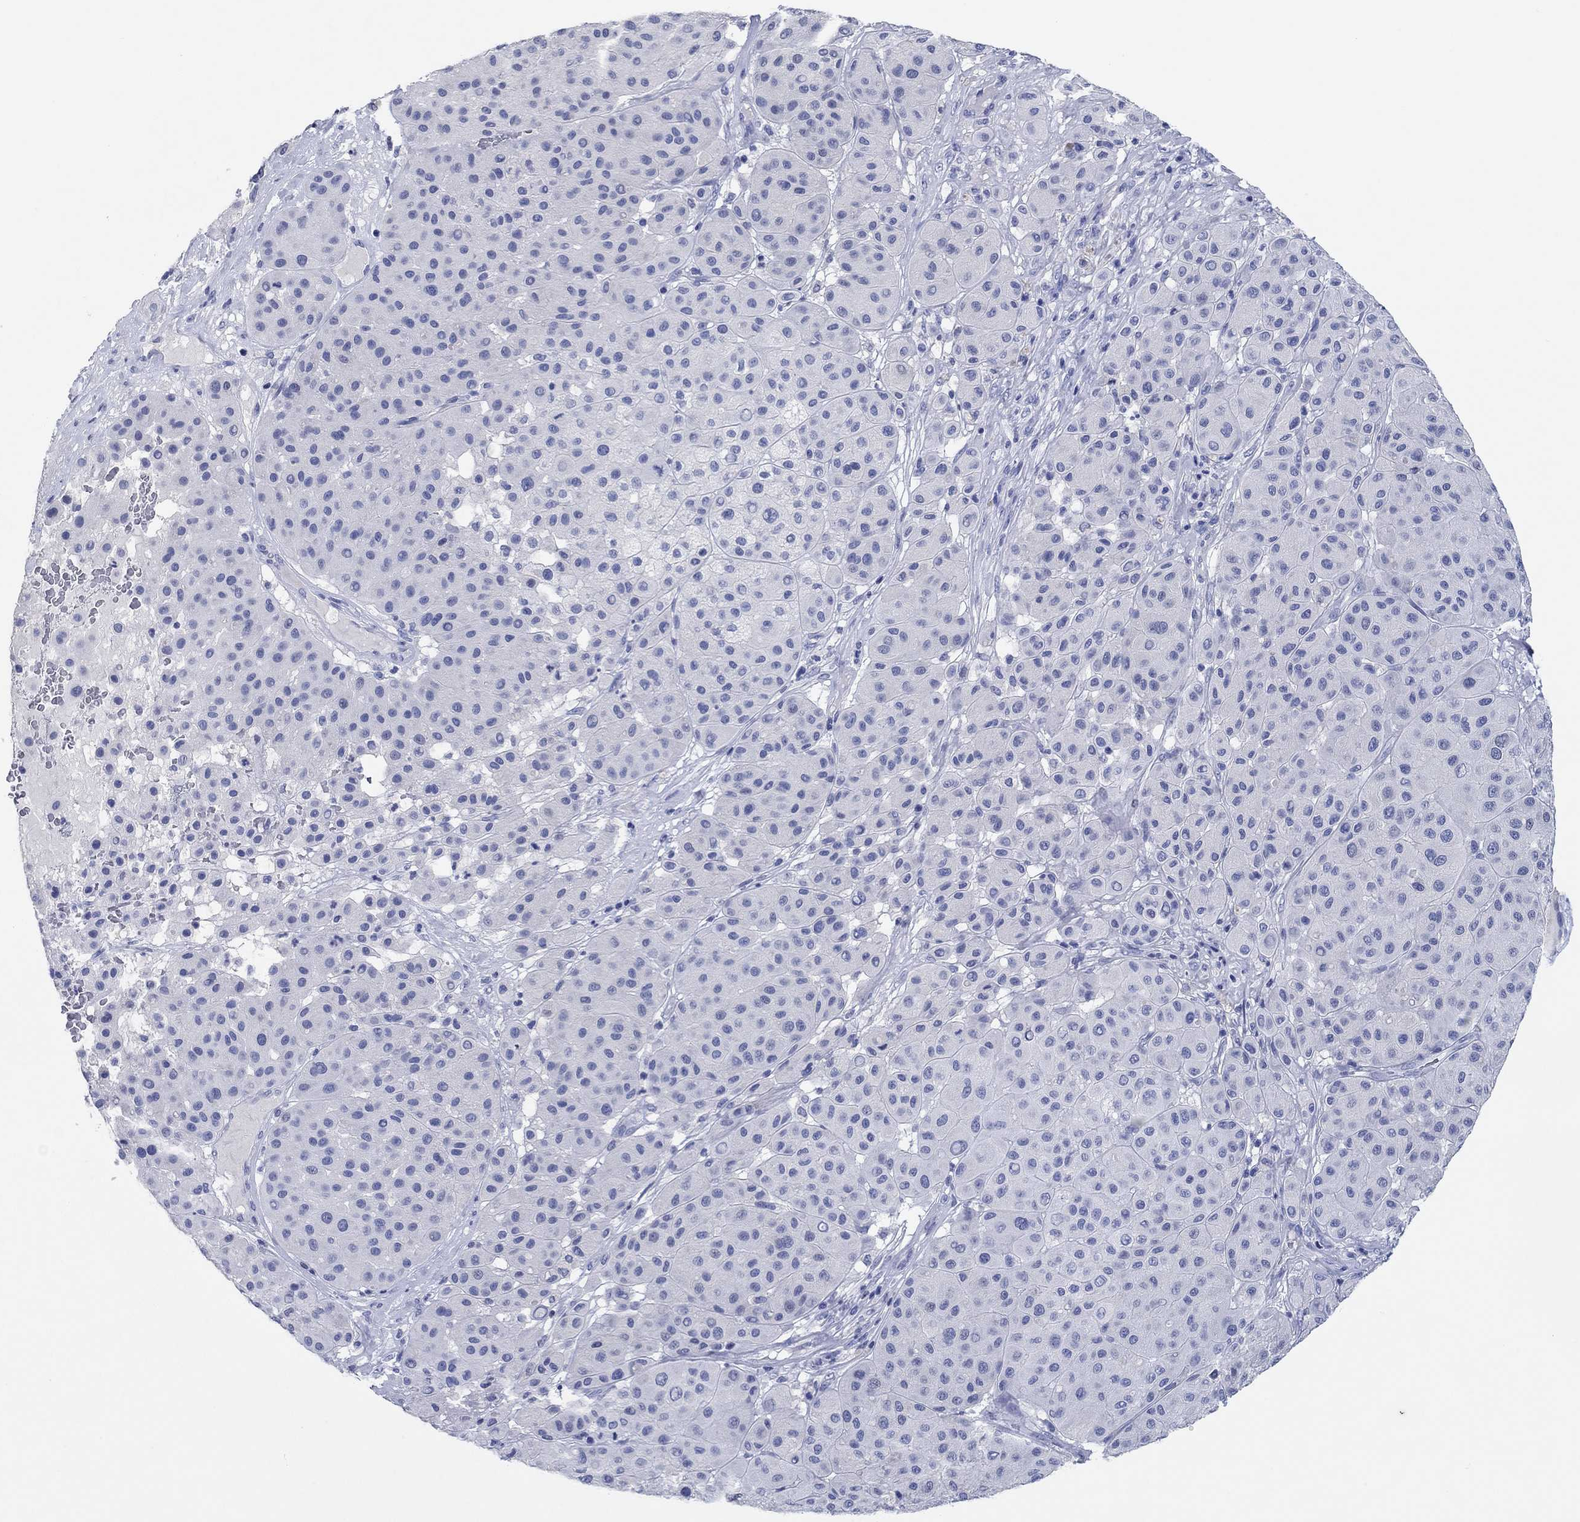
{"staining": {"intensity": "negative", "quantity": "none", "location": "none"}, "tissue": "melanoma", "cell_type": "Tumor cells", "image_type": "cancer", "snomed": [{"axis": "morphology", "description": "Malignant melanoma, Metastatic site"}, {"axis": "topography", "description": "Smooth muscle"}], "caption": "Immunohistochemical staining of melanoma exhibits no significant positivity in tumor cells.", "gene": "POU5F1", "patient": {"sex": "male", "age": 41}}